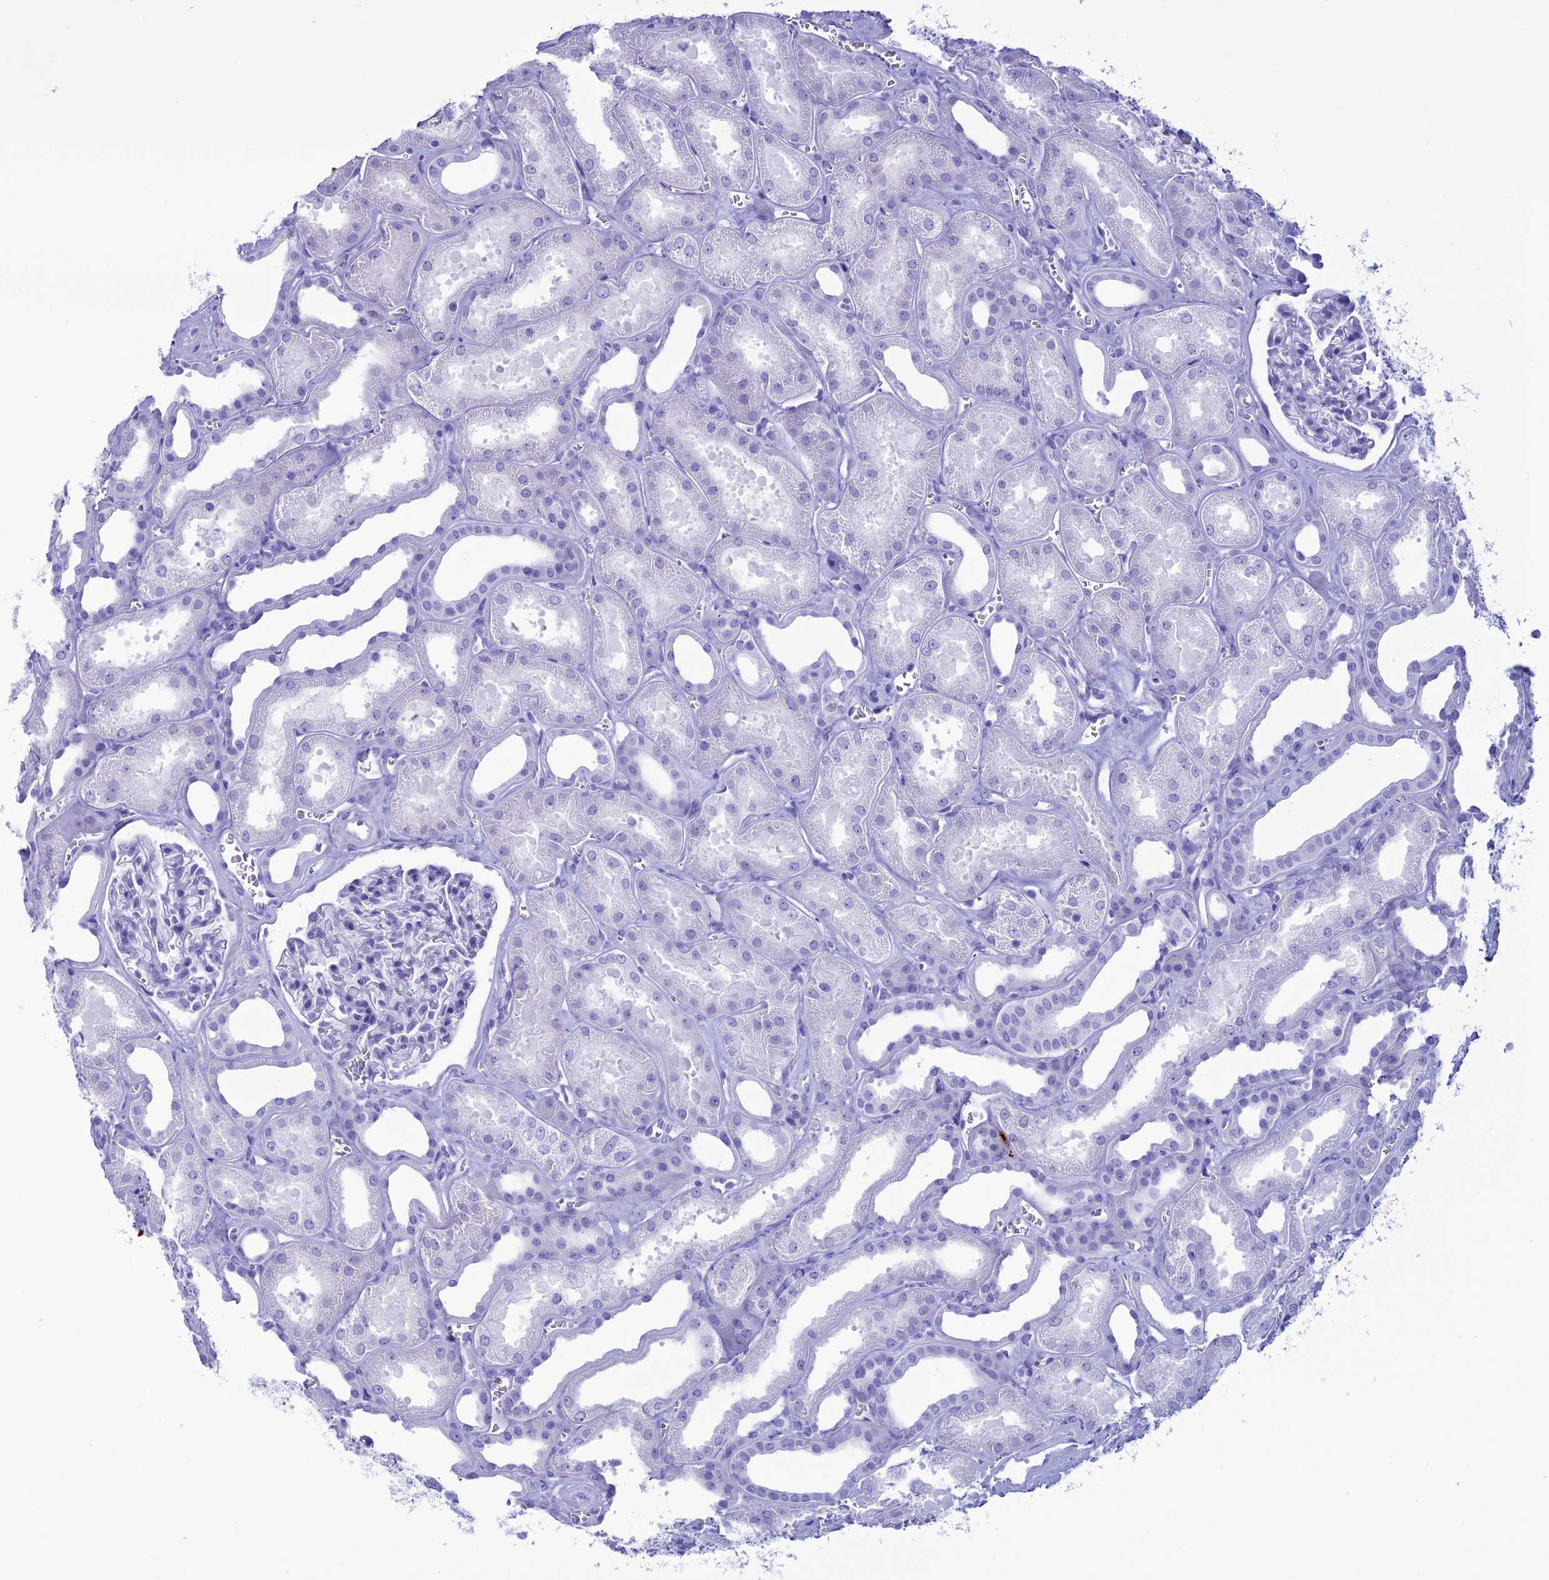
{"staining": {"intensity": "negative", "quantity": "none", "location": "none"}, "tissue": "kidney", "cell_type": "Cells in glomeruli", "image_type": "normal", "snomed": [{"axis": "morphology", "description": "Normal tissue, NOS"}, {"axis": "morphology", "description": "Adenocarcinoma, NOS"}, {"axis": "topography", "description": "Kidney"}], "caption": "High power microscopy histopathology image of an immunohistochemistry (IHC) histopathology image of benign kidney, revealing no significant expression in cells in glomeruli.", "gene": "MZB1", "patient": {"sex": "female", "age": 68}}